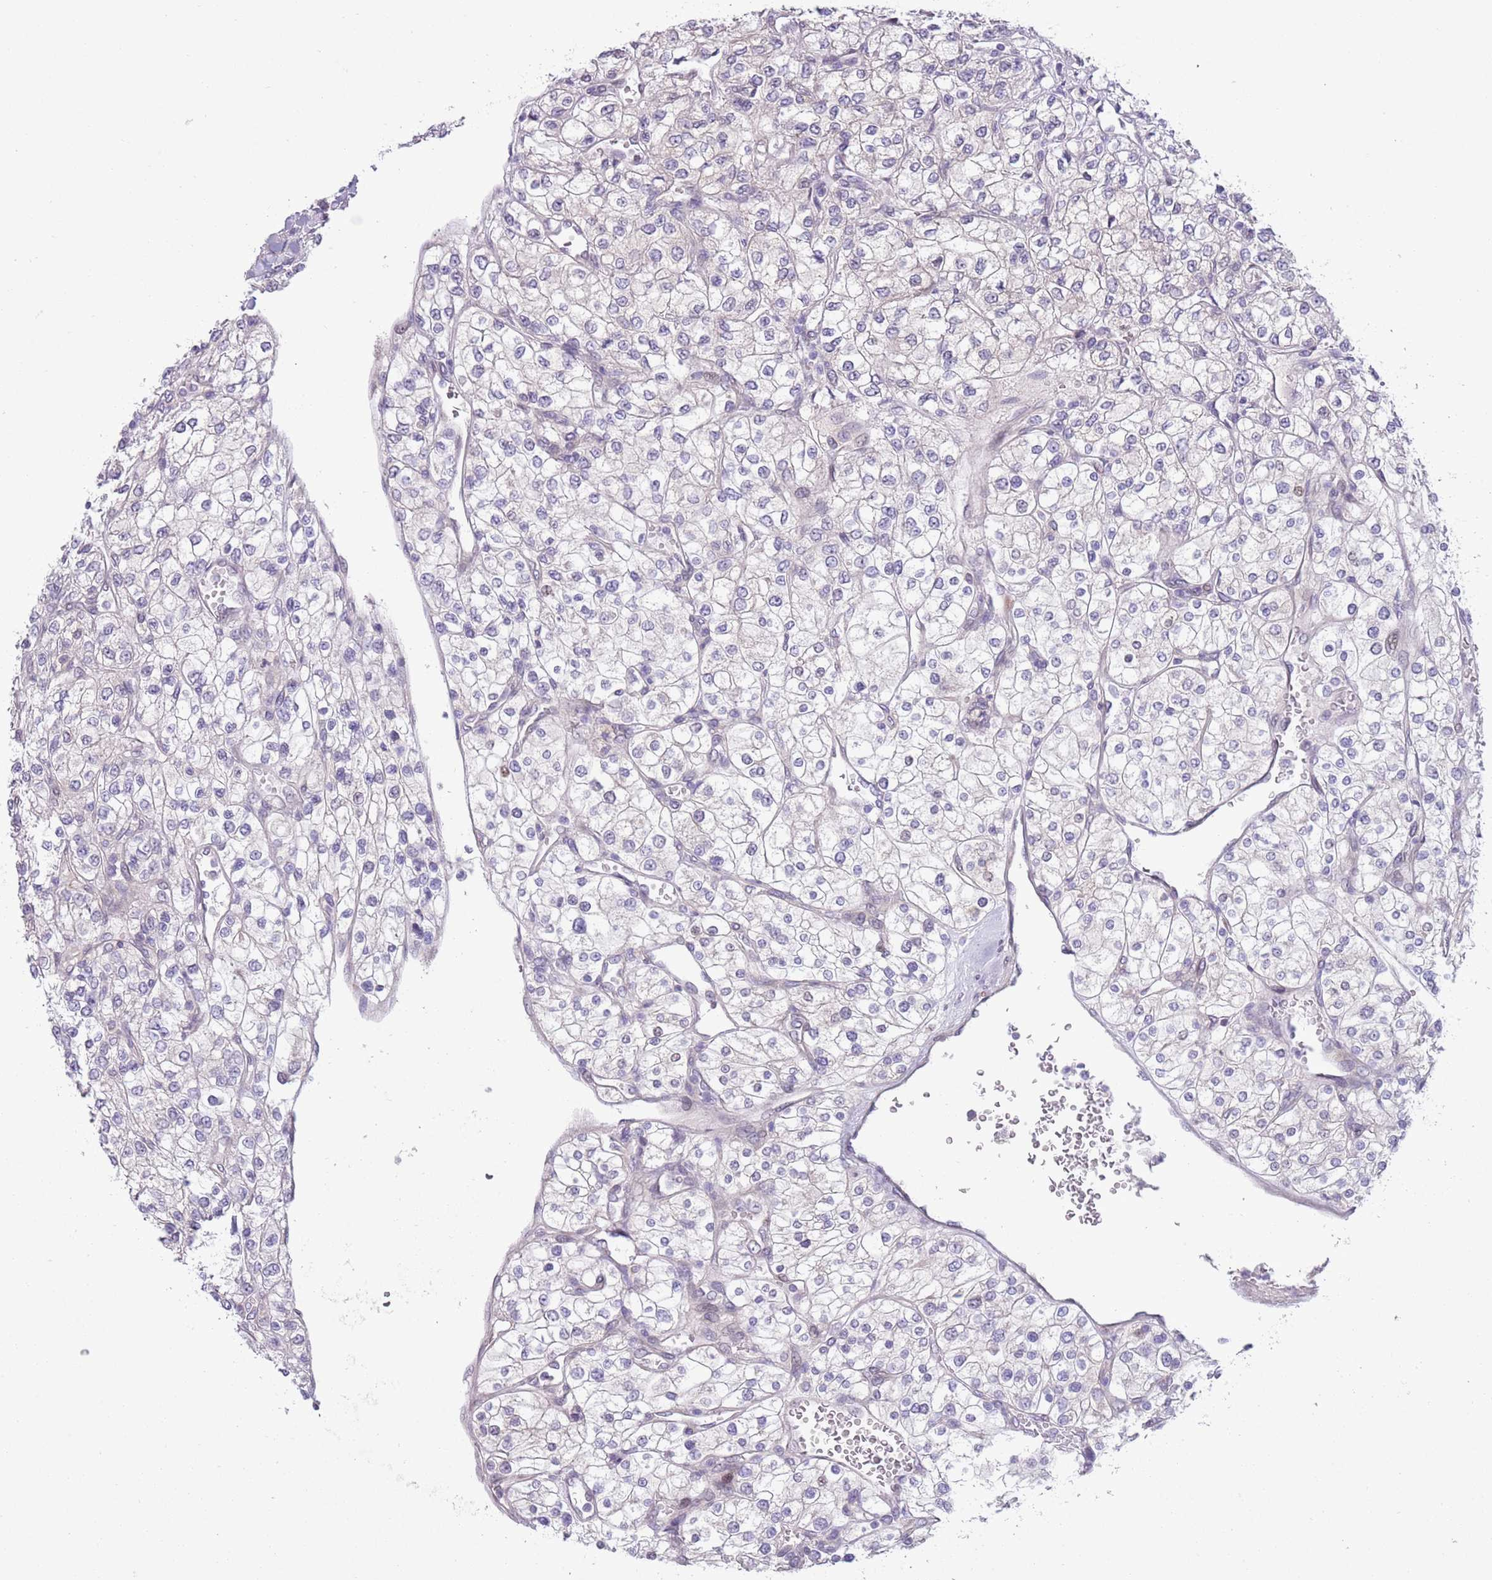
{"staining": {"intensity": "negative", "quantity": "none", "location": "none"}, "tissue": "renal cancer", "cell_type": "Tumor cells", "image_type": "cancer", "snomed": [{"axis": "morphology", "description": "Adenocarcinoma, NOS"}, {"axis": "topography", "description": "Kidney"}], "caption": "Immunohistochemistry histopathology image of renal cancer (adenocarcinoma) stained for a protein (brown), which exhibits no positivity in tumor cells.", "gene": "CCND2", "patient": {"sex": "male", "age": 80}}